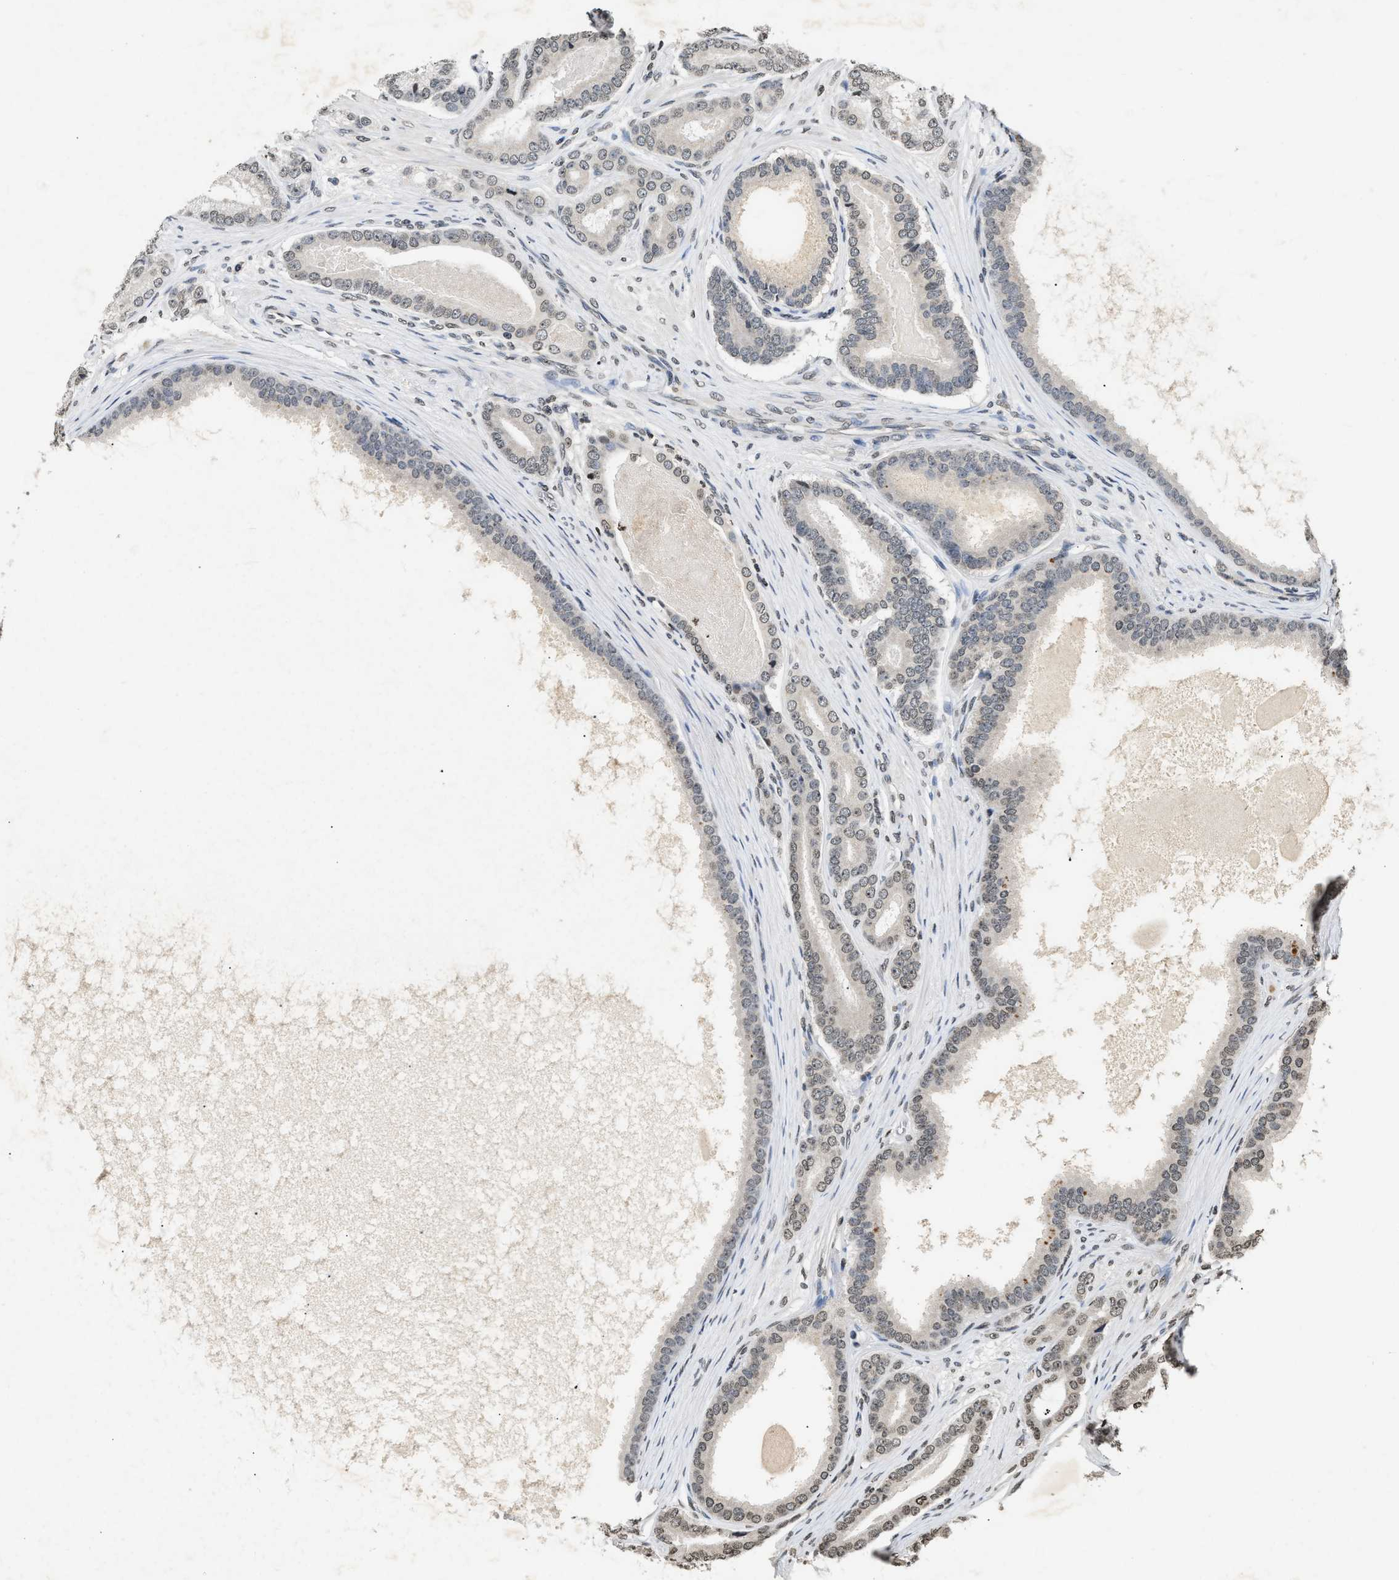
{"staining": {"intensity": "weak", "quantity": "<25%", "location": "nuclear"}, "tissue": "prostate cancer", "cell_type": "Tumor cells", "image_type": "cancer", "snomed": [{"axis": "morphology", "description": "Adenocarcinoma, High grade"}, {"axis": "topography", "description": "Prostate"}], "caption": "The micrograph displays no significant positivity in tumor cells of prostate cancer (high-grade adenocarcinoma).", "gene": "DNASE1L3", "patient": {"sex": "male", "age": 60}}